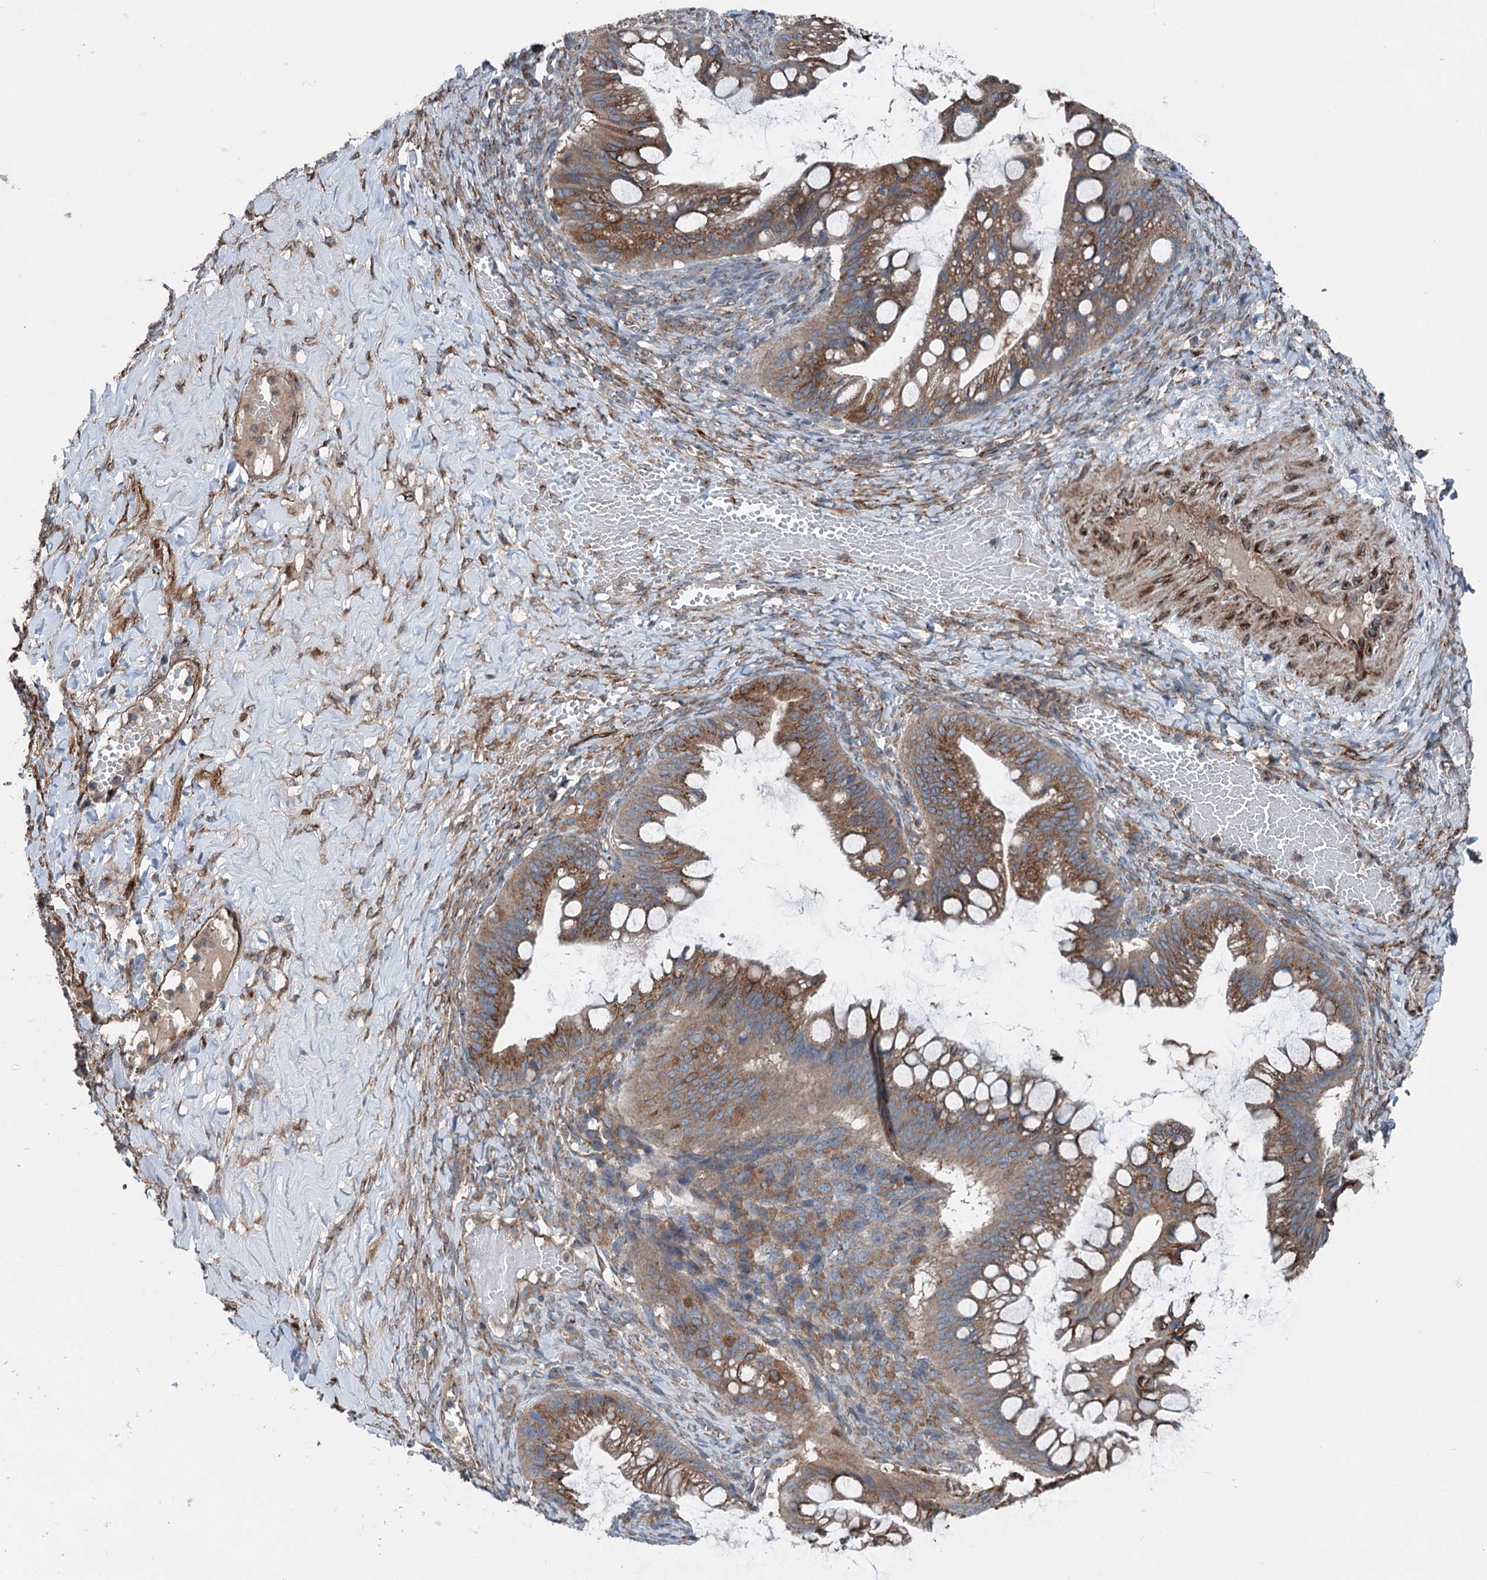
{"staining": {"intensity": "moderate", "quantity": ">75%", "location": "cytoplasmic/membranous"}, "tissue": "ovarian cancer", "cell_type": "Tumor cells", "image_type": "cancer", "snomed": [{"axis": "morphology", "description": "Cystadenocarcinoma, mucinous, NOS"}, {"axis": "topography", "description": "Ovary"}], "caption": "Human mucinous cystadenocarcinoma (ovarian) stained with a brown dye shows moderate cytoplasmic/membranous positive expression in approximately >75% of tumor cells.", "gene": "CALCOCO1", "patient": {"sex": "female", "age": 73}}